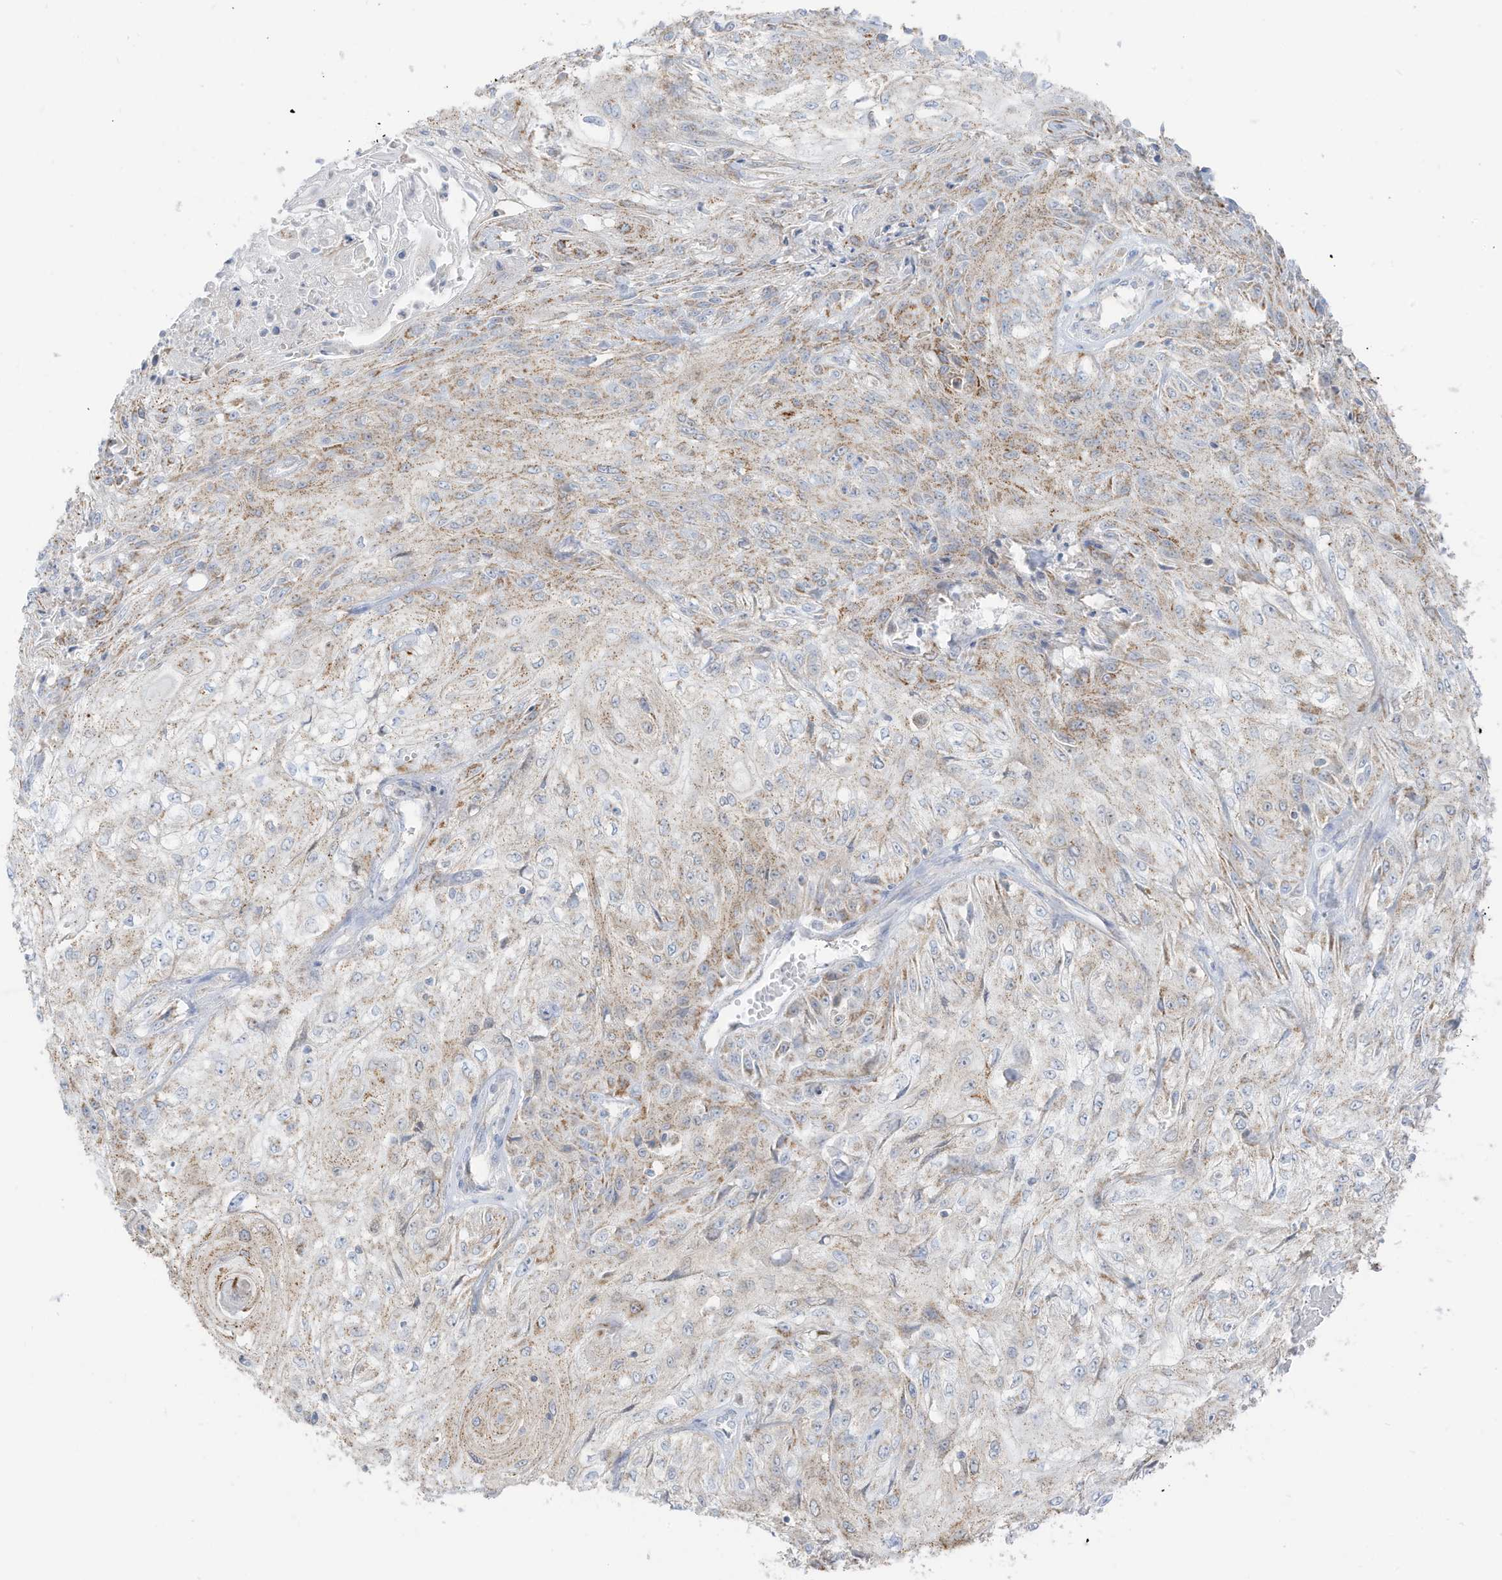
{"staining": {"intensity": "weak", "quantity": ">75%", "location": "cytoplasmic/membranous"}, "tissue": "skin cancer", "cell_type": "Tumor cells", "image_type": "cancer", "snomed": [{"axis": "morphology", "description": "Squamous cell carcinoma, NOS"}, {"axis": "morphology", "description": "Squamous cell carcinoma, metastatic, NOS"}, {"axis": "topography", "description": "Skin"}, {"axis": "topography", "description": "Lymph node"}], "caption": "Immunohistochemistry (IHC) micrograph of neoplastic tissue: human skin cancer stained using IHC displays low levels of weak protein expression localized specifically in the cytoplasmic/membranous of tumor cells, appearing as a cytoplasmic/membranous brown color.", "gene": "ETHE1", "patient": {"sex": "male", "age": 75}}